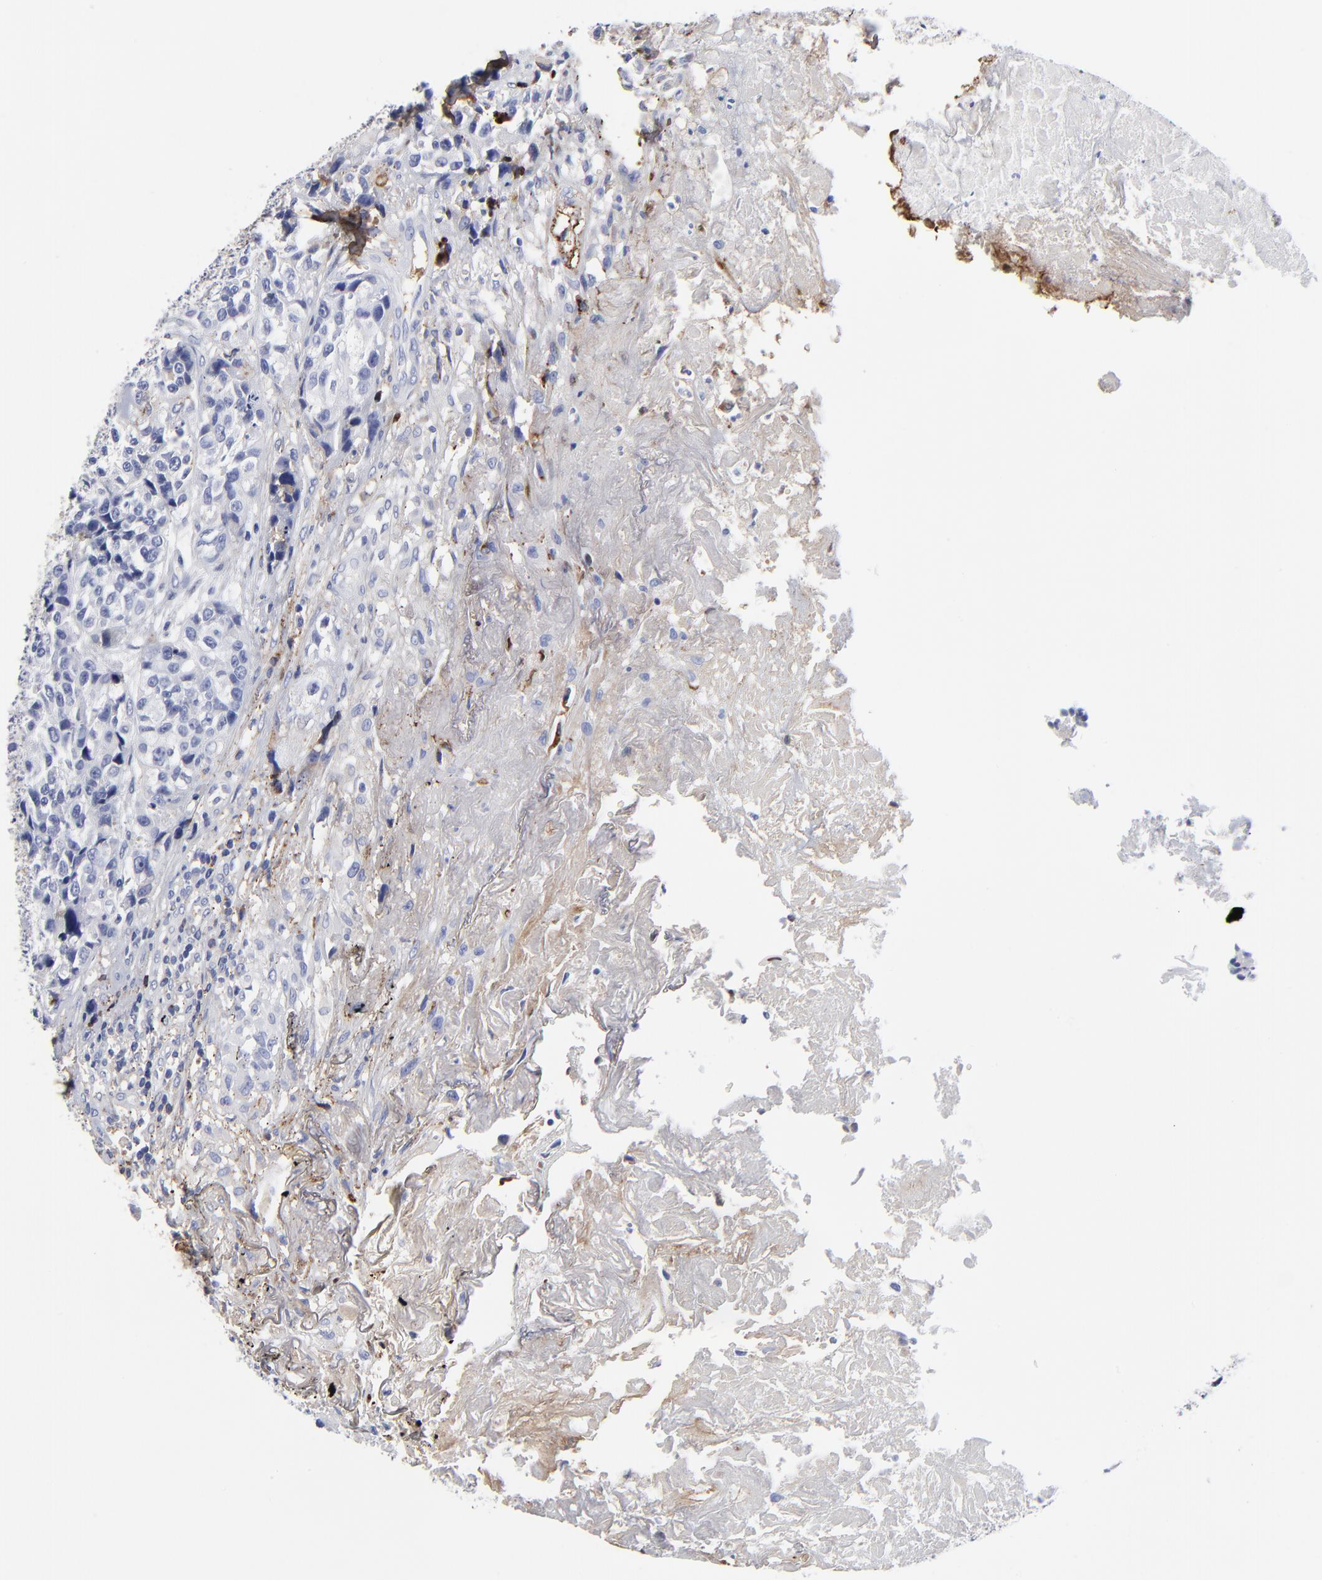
{"staining": {"intensity": "moderate", "quantity": "<25%", "location": "cytoplasmic/membranous"}, "tissue": "urothelial cancer", "cell_type": "Tumor cells", "image_type": "cancer", "snomed": [{"axis": "morphology", "description": "Urothelial carcinoma, High grade"}, {"axis": "topography", "description": "Urinary bladder"}], "caption": "IHC staining of high-grade urothelial carcinoma, which reveals low levels of moderate cytoplasmic/membranous expression in about <25% of tumor cells indicating moderate cytoplasmic/membranous protein expression. The staining was performed using DAB (brown) for protein detection and nuclei were counterstained in hematoxylin (blue).", "gene": "DCN", "patient": {"sex": "female", "age": 81}}